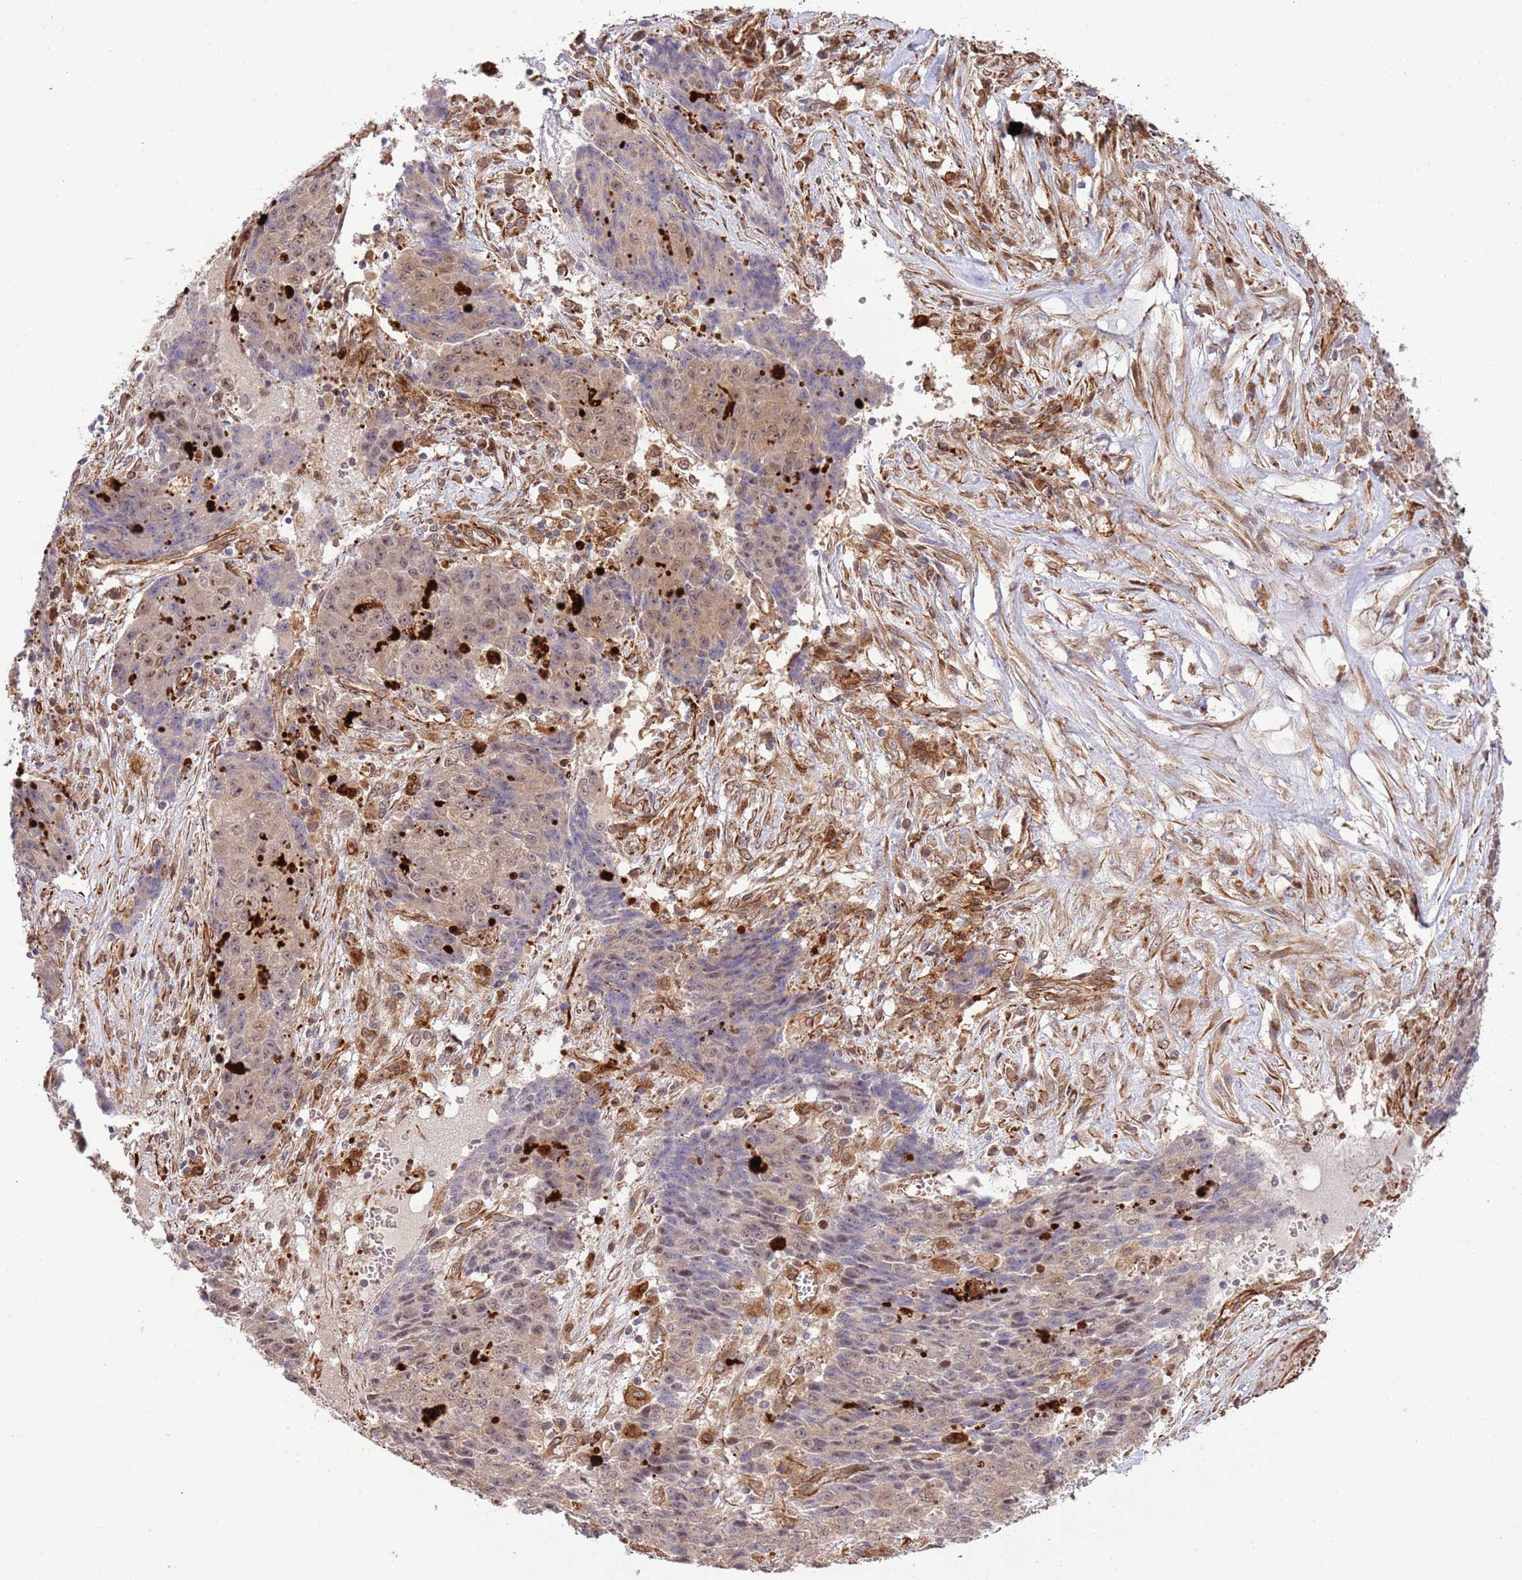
{"staining": {"intensity": "weak", "quantity": "<25%", "location": "nuclear"}, "tissue": "ovarian cancer", "cell_type": "Tumor cells", "image_type": "cancer", "snomed": [{"axis": "morphology", "description": "Carcinoma, endometroid"}, {"axis": "topography", "description": "Ovary"}], "caption": "This is a image of immunohistochemistry (IHC) staining of ovarian endometroid carcinoma, which shows no staining in tumor cells.", "gene": "NEK3", "patient": {"sex": "female", "age": 42}}